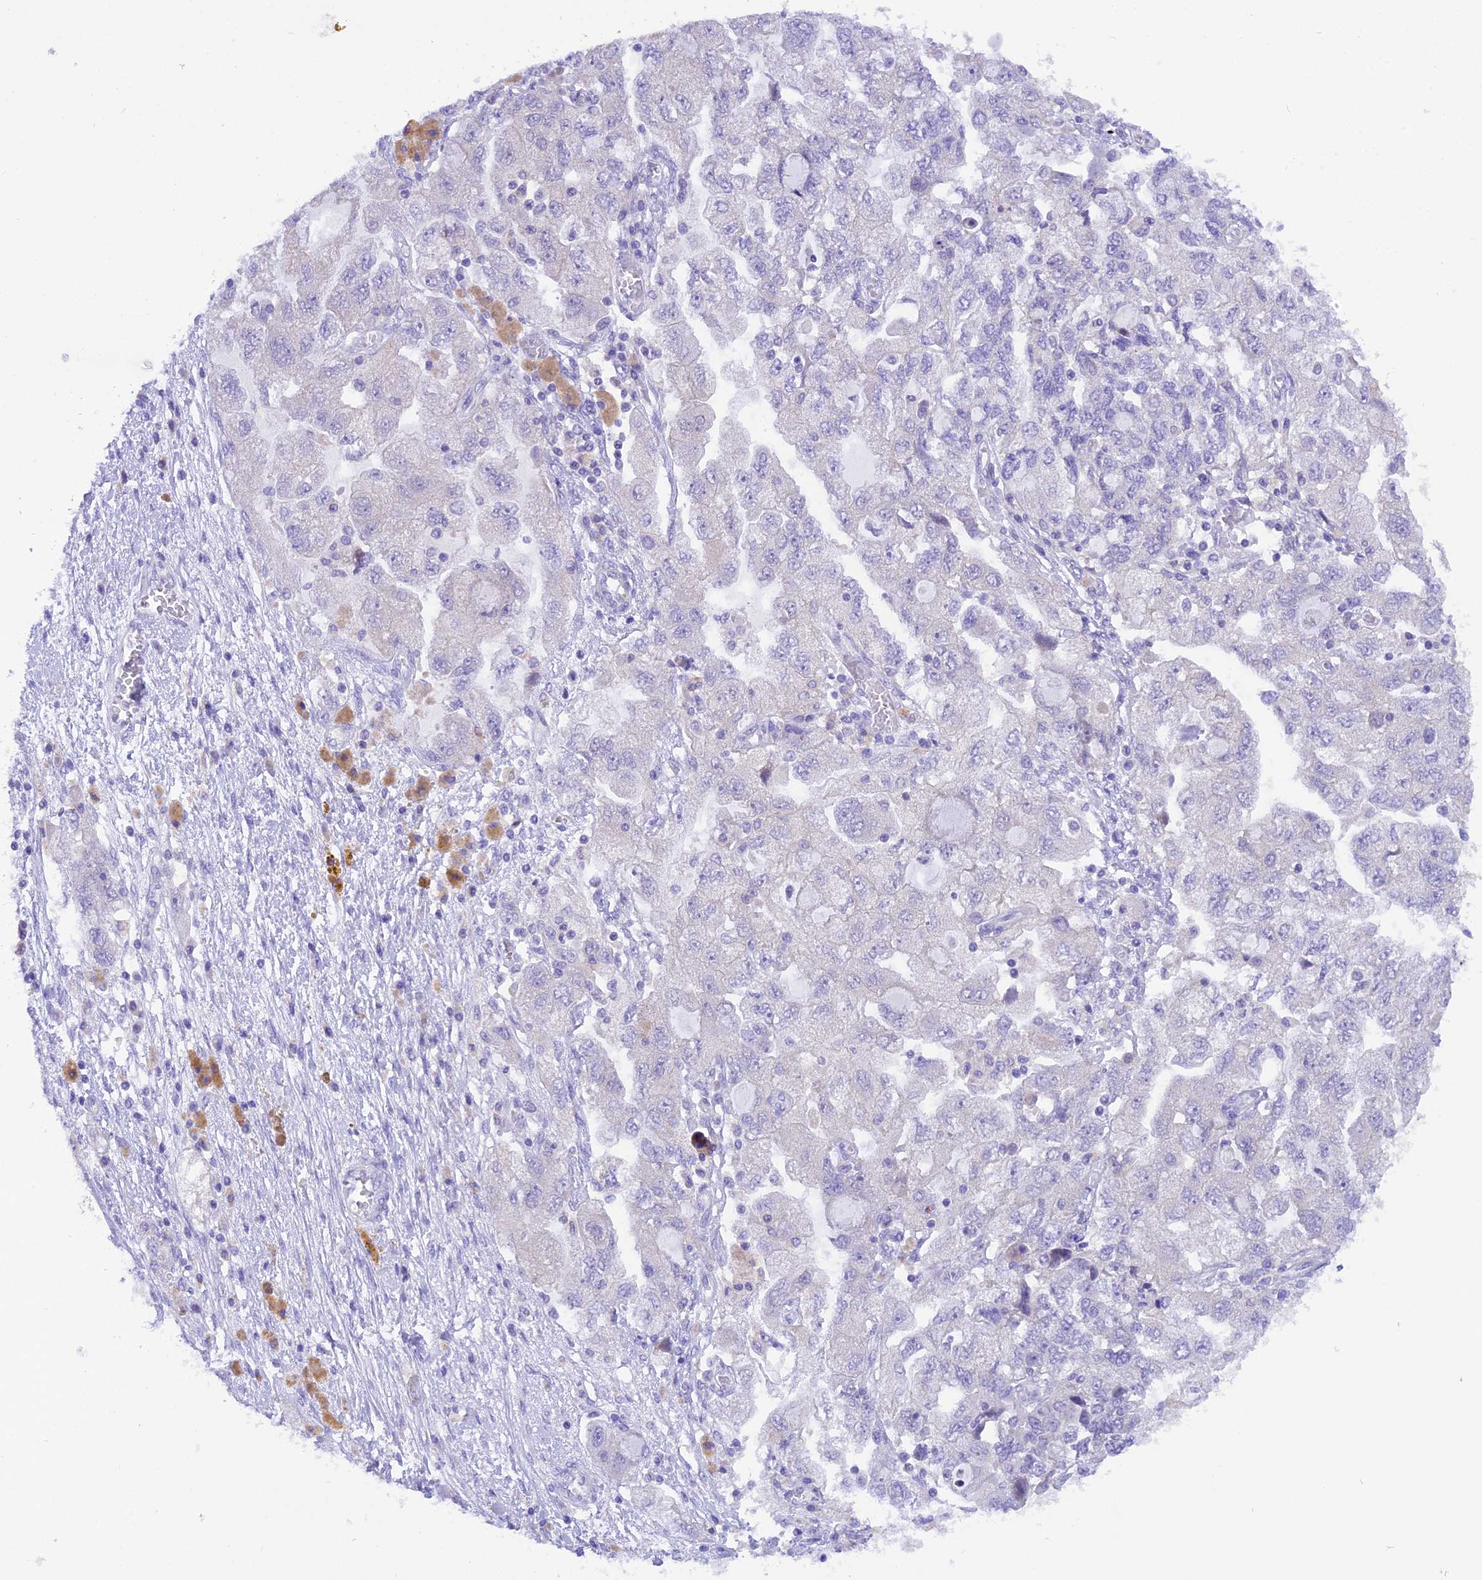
{"staining": {"intensity": "negative", "quantity": "none", "location": "none"}, "tissue": "ovarian cancer", "cell_type": "Tumor cells", "image_type": "cancer", "snomed": [{"axis": "morphology", "description": "Carcinoma, NOS"}, {"axis": "morphology", "description": "Cystadenocarcinoma, serous, NOS"}, {"axis": "topography", "description": "Ovary"}], "caption": "Immunohistochemistry (IHC) photomicrograph of neoplastic tissue: ovarian cancer (serous cystadenocarcinoma) stained with DAB demonstrates no significant protein expression in tumor cells. (DAB IHC with hematoxylin counter stain).", "gene": "COL6A5", "patient": {"sex": "female", "age": 69}}